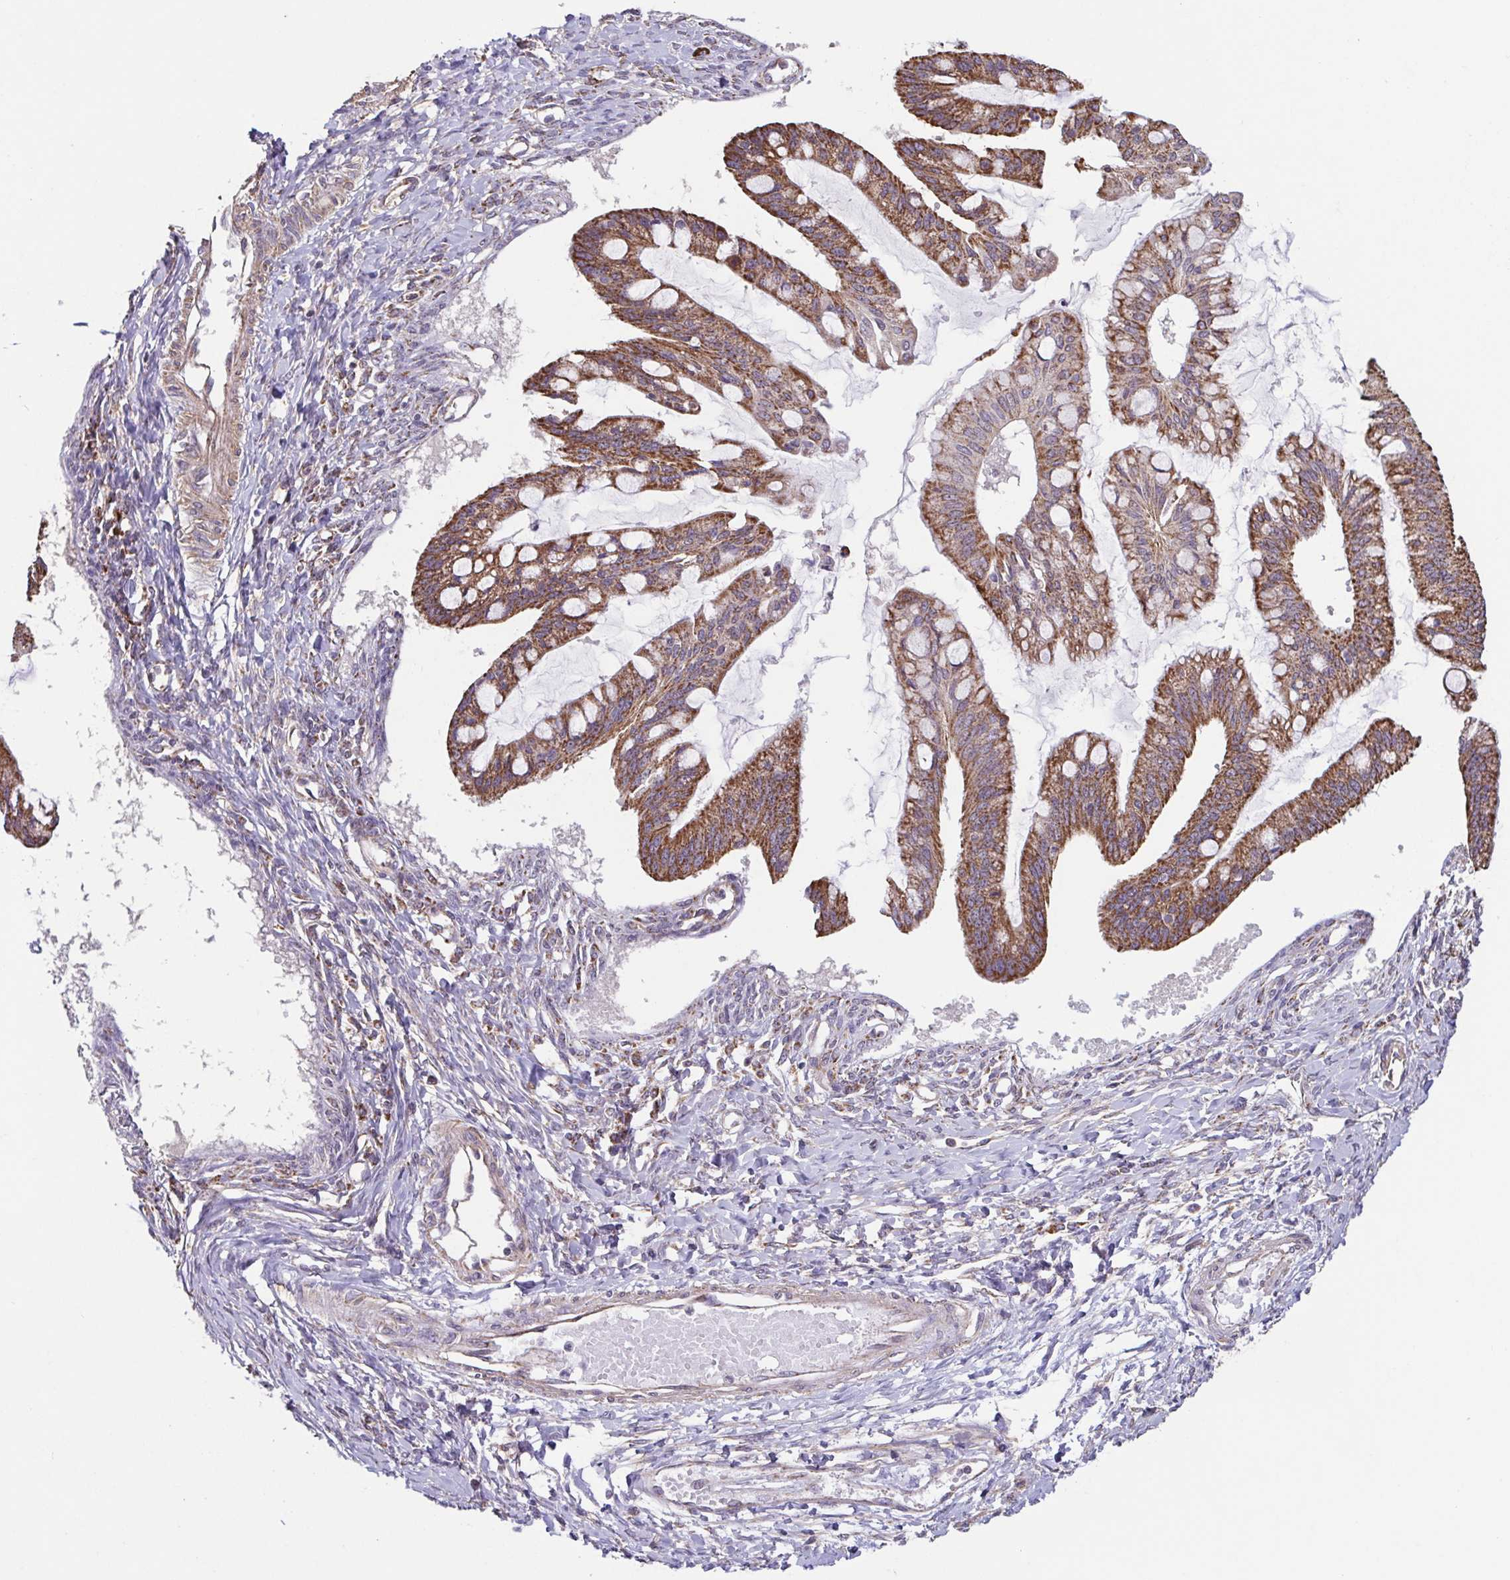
{"staining": {"intensity": "moderate", "quantity": ">75%", "location": "cytoplasmic/membranous"}, "tissue": "ovarian cancer", "cell_type": "Tumor cells", "image_type": "cancer", "snomed": [{"axis": "morphology", "description": "Cystadenocarcinoma, mucinous, NOS"}, {"axis": "topography", "description": "Ovary"}], "caption": "There is medium levels of moderate cytoplasmic/membranous staining in tumor cells of ovarian cancer, as demonstrated by immunohistochemical staining (brown color).", "gene": "DIP2B", "patient": {"sex": "female", "age": 73}}